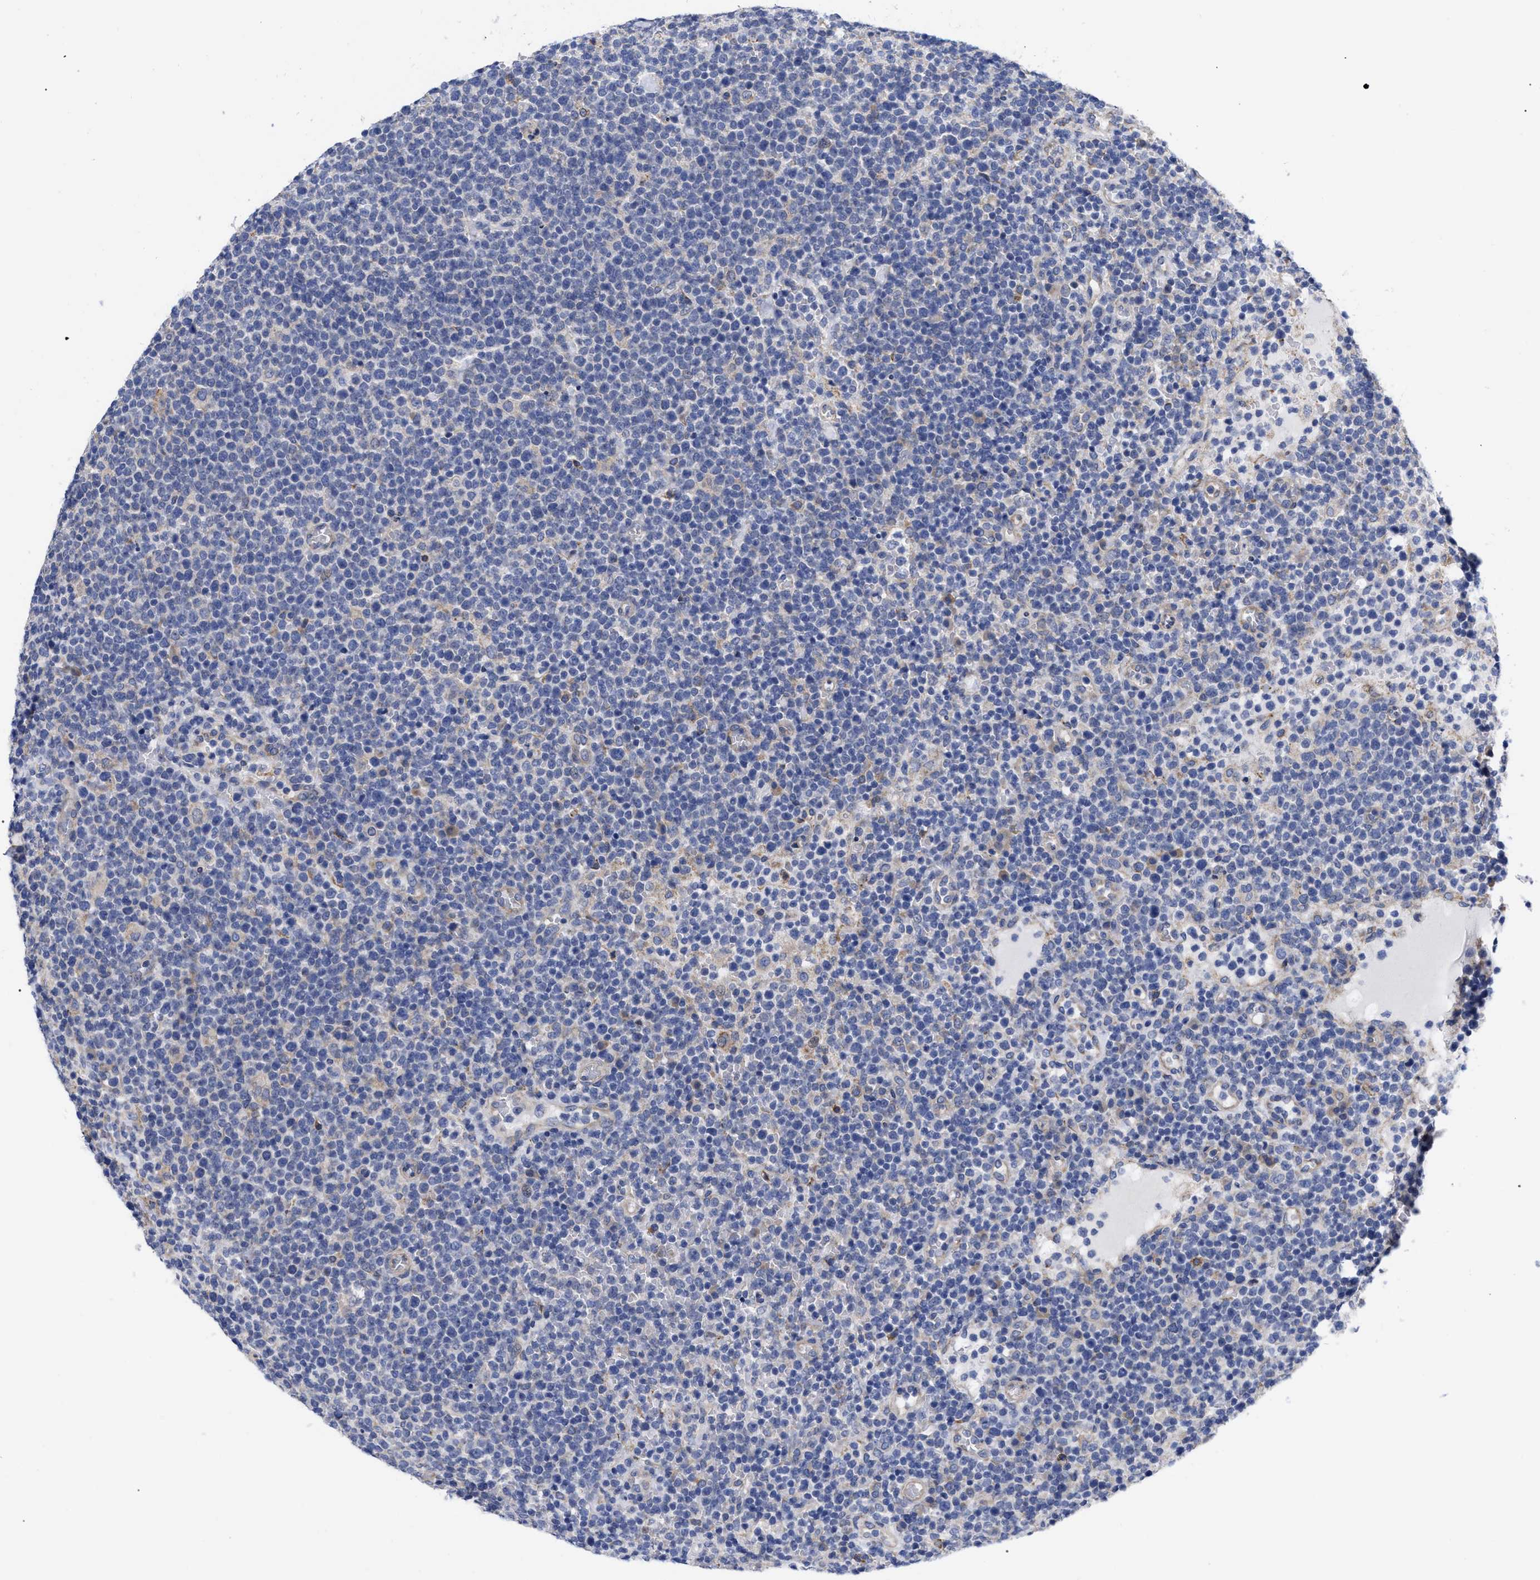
{"staining": {"intensity": "negative", "quantity": "none", "location": "none"}, "tissue": "lymphoma", "cell_type": "Tumor cells", "image_type": "cancer", "snomed": [{"axis": "morphology", "description": "Malignant lymphoma, non-Hodgkin's type, High grade"}, {"axis": "topography", "description": "Lymph node"}], "caption": "The histopathology image displays no staining of tumor cells in lymphoma. (DAB immunohistochemistry visualized using brightfield microscopy, high magnification).", "gene": "CFAP298", "patient": {"sex": "male", "age": 61}}